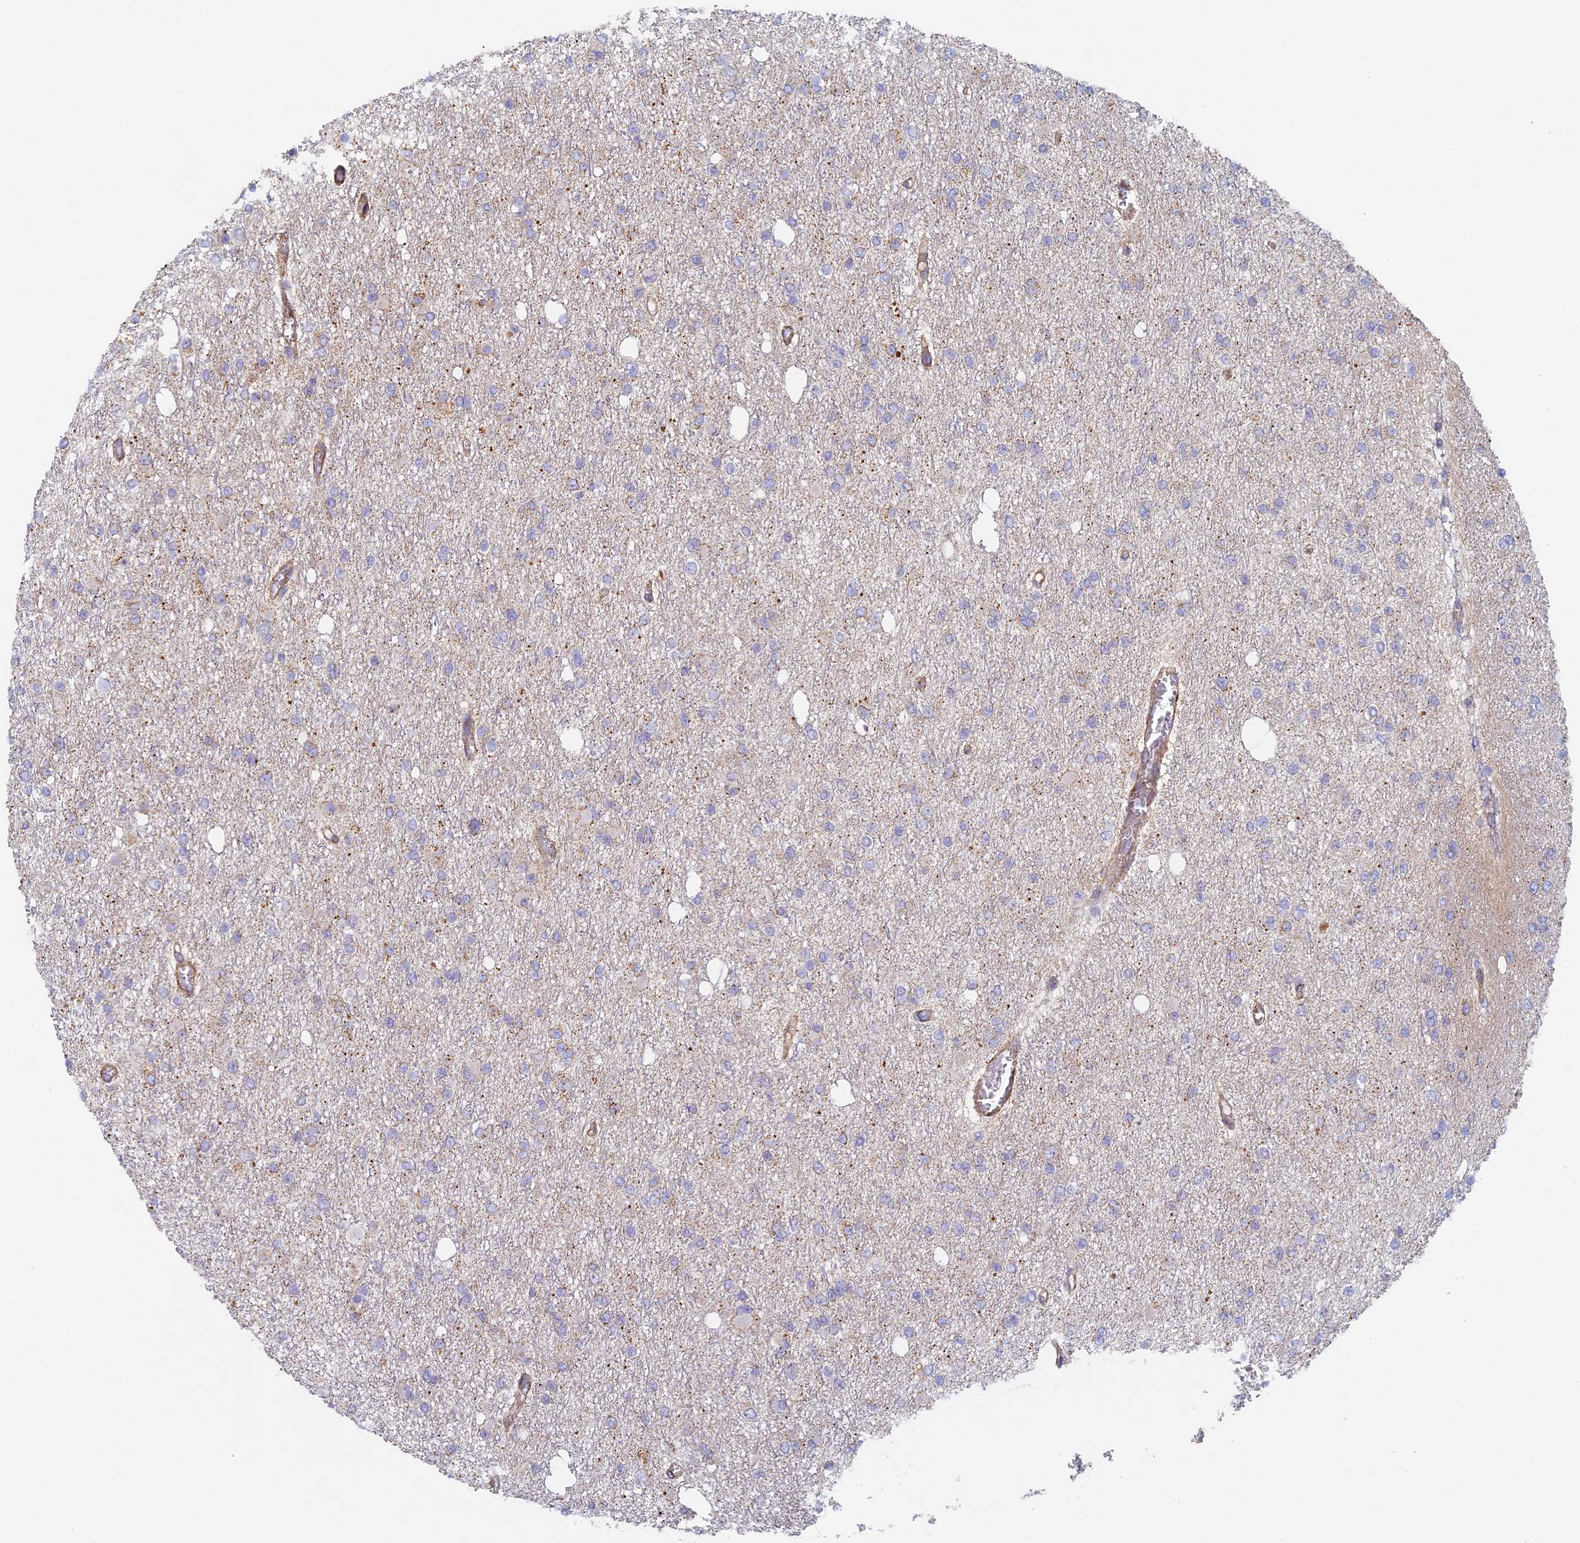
{"staining": {"intensity": "negative", "quantity": "none", "location": "none"}, "tissue": "glioma", "cell_type": "Tumor cells", "image_type": "cancer", "snomed": [{"axis": "morphology", "description": "Glioma, malignant, Low grade"}, {"axis": "topography", "description": "Brain"}], "caption": "Image shows no protein expression in tumor cells of malignant low-grade glioma tissue.", "gene": "DDA1", "patient": {"sex": "female", "age": 22}}